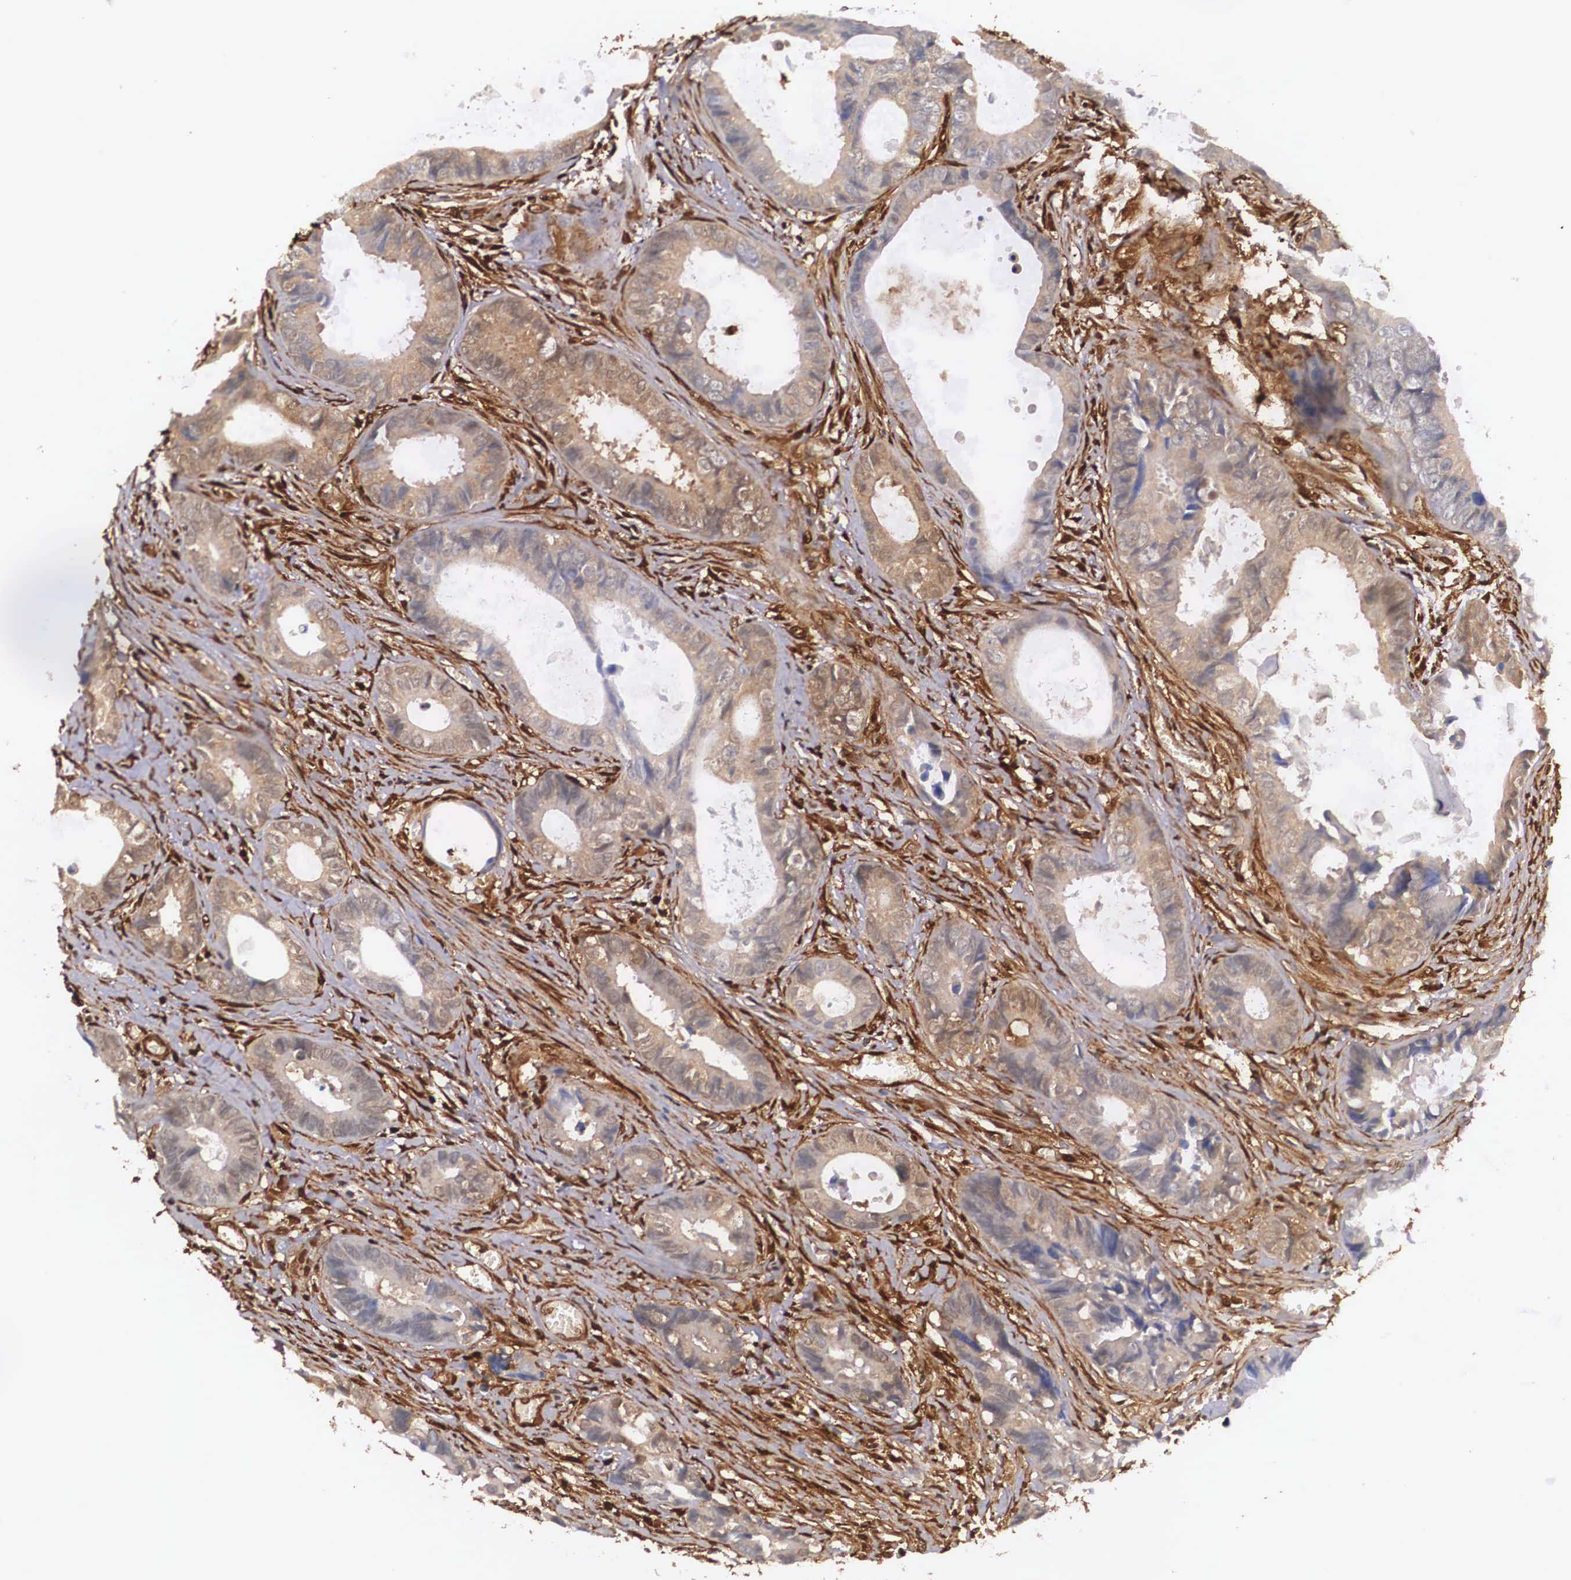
{"staining": {"intensity": "weak", "quantity": ">75%", "location": "cytoplasmic/membranous"}, "tissue": "colorectal cancer", "cell_type": "Tumor cells", "image_type": "cancer", "snomed": [{"axis": "morphology", "description": "Adenocarcinoma, NOS"}, {"axis": "topography", "description": "Rectum"}], "caption": "Colorectal cancer (adenocarcinoma) stained for a protein demonstrates weak cytoplasmic/membranous positivity in tumor cells.", "gene": "LGALS1", "patient": {"sex": "female", "age": 98}}